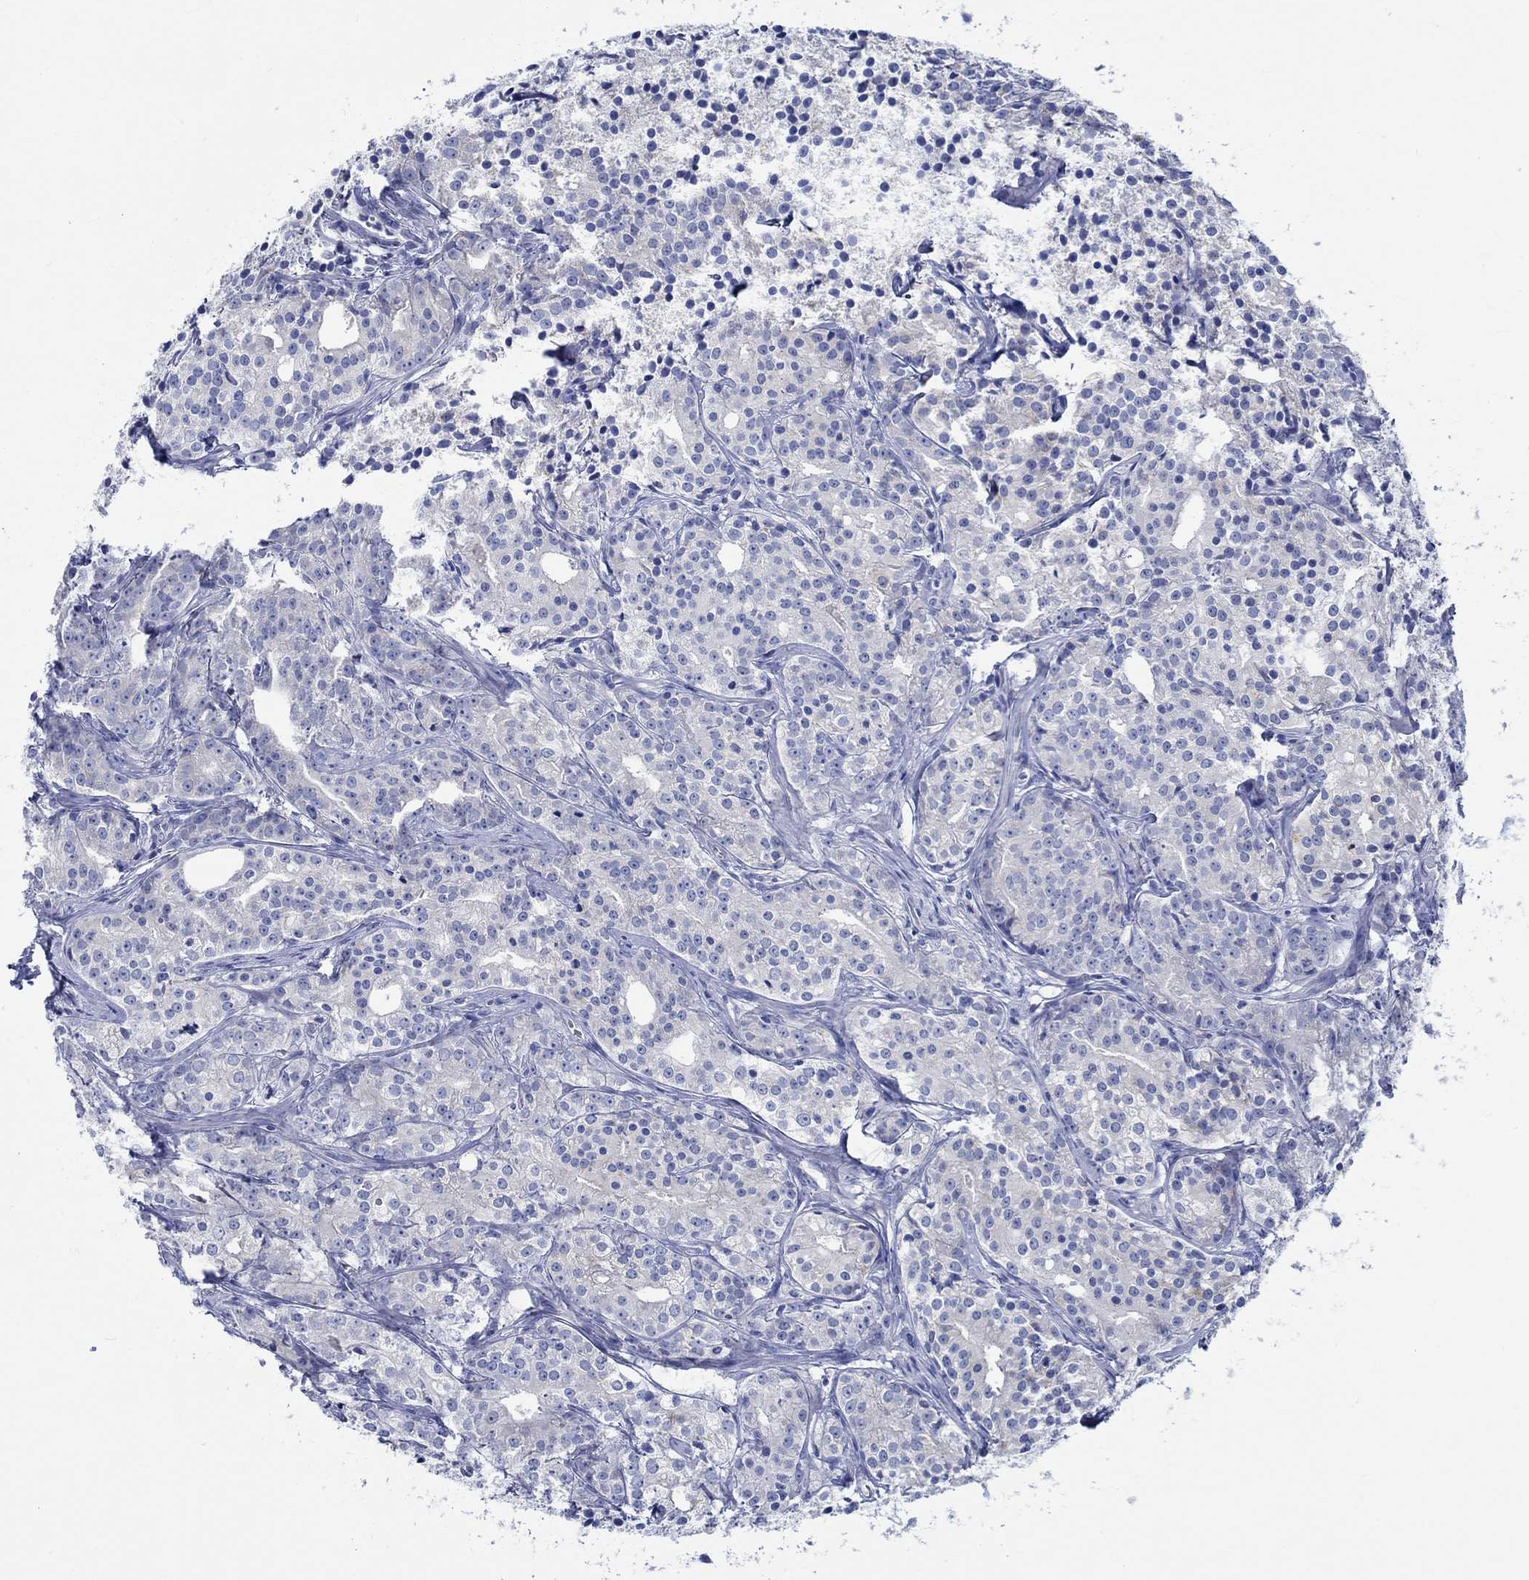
{"staining": {"intensity": "negative", "quantity": "none", "location": "none"}, "tissue": "prostate cancer", "cell_type": "Tumor cells", "image_type": "cancer", "snomed": [{"axis": "morphology", "description": "Adenocarcinoma, Medium grade"}, {"axis": "topography", "description": "Prostate"}], "caption": "This is a image of IHC staining of prostate adenocarcinoma (medium-grade), which shows no expression in tumor cells. The staining was performed using DAB to visualize the protein expression in brown, while the nuclei were stained in blue with hematoxylin (Magnification: 20x).", "gene": "PTPRN2", "patient": {"sex": "male", "age": 74}}